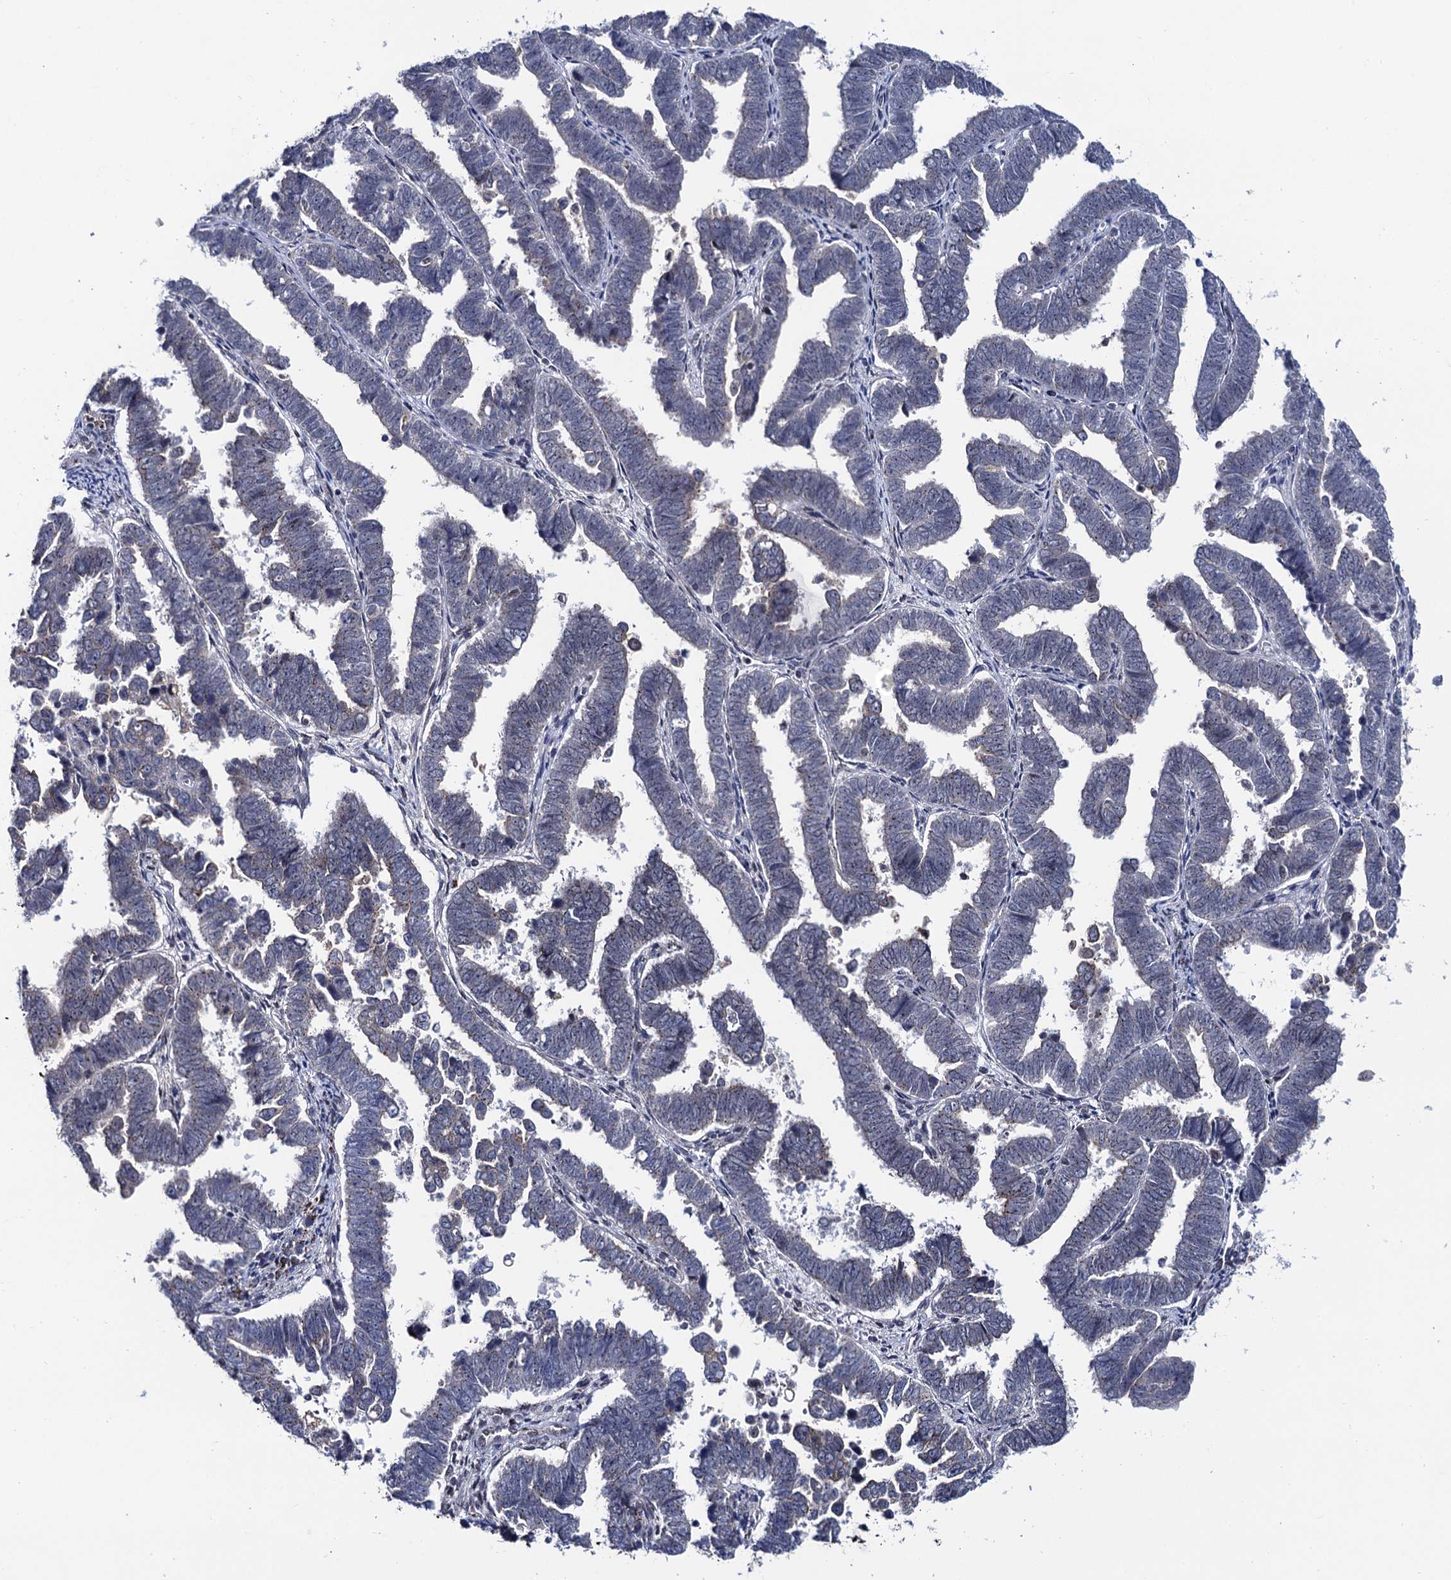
{"staining": {"intensity": "negative", "quantity": "none", "location": "none"}, "tissue": "endometrial cancer", "cell_type": "Tumor cells", "image_type": "cancer", "snomed": [{"axis": "morphology", "description": "Adenocarcinoma, NOS"}, {"axis": "topography", "description": "Endometrium"}], "caption": "There is no significant expression in tumor cells of adenocarcinoma (endometrial).", "gene": "THAP2", "patient": {"sex": "female", "age": 75}}